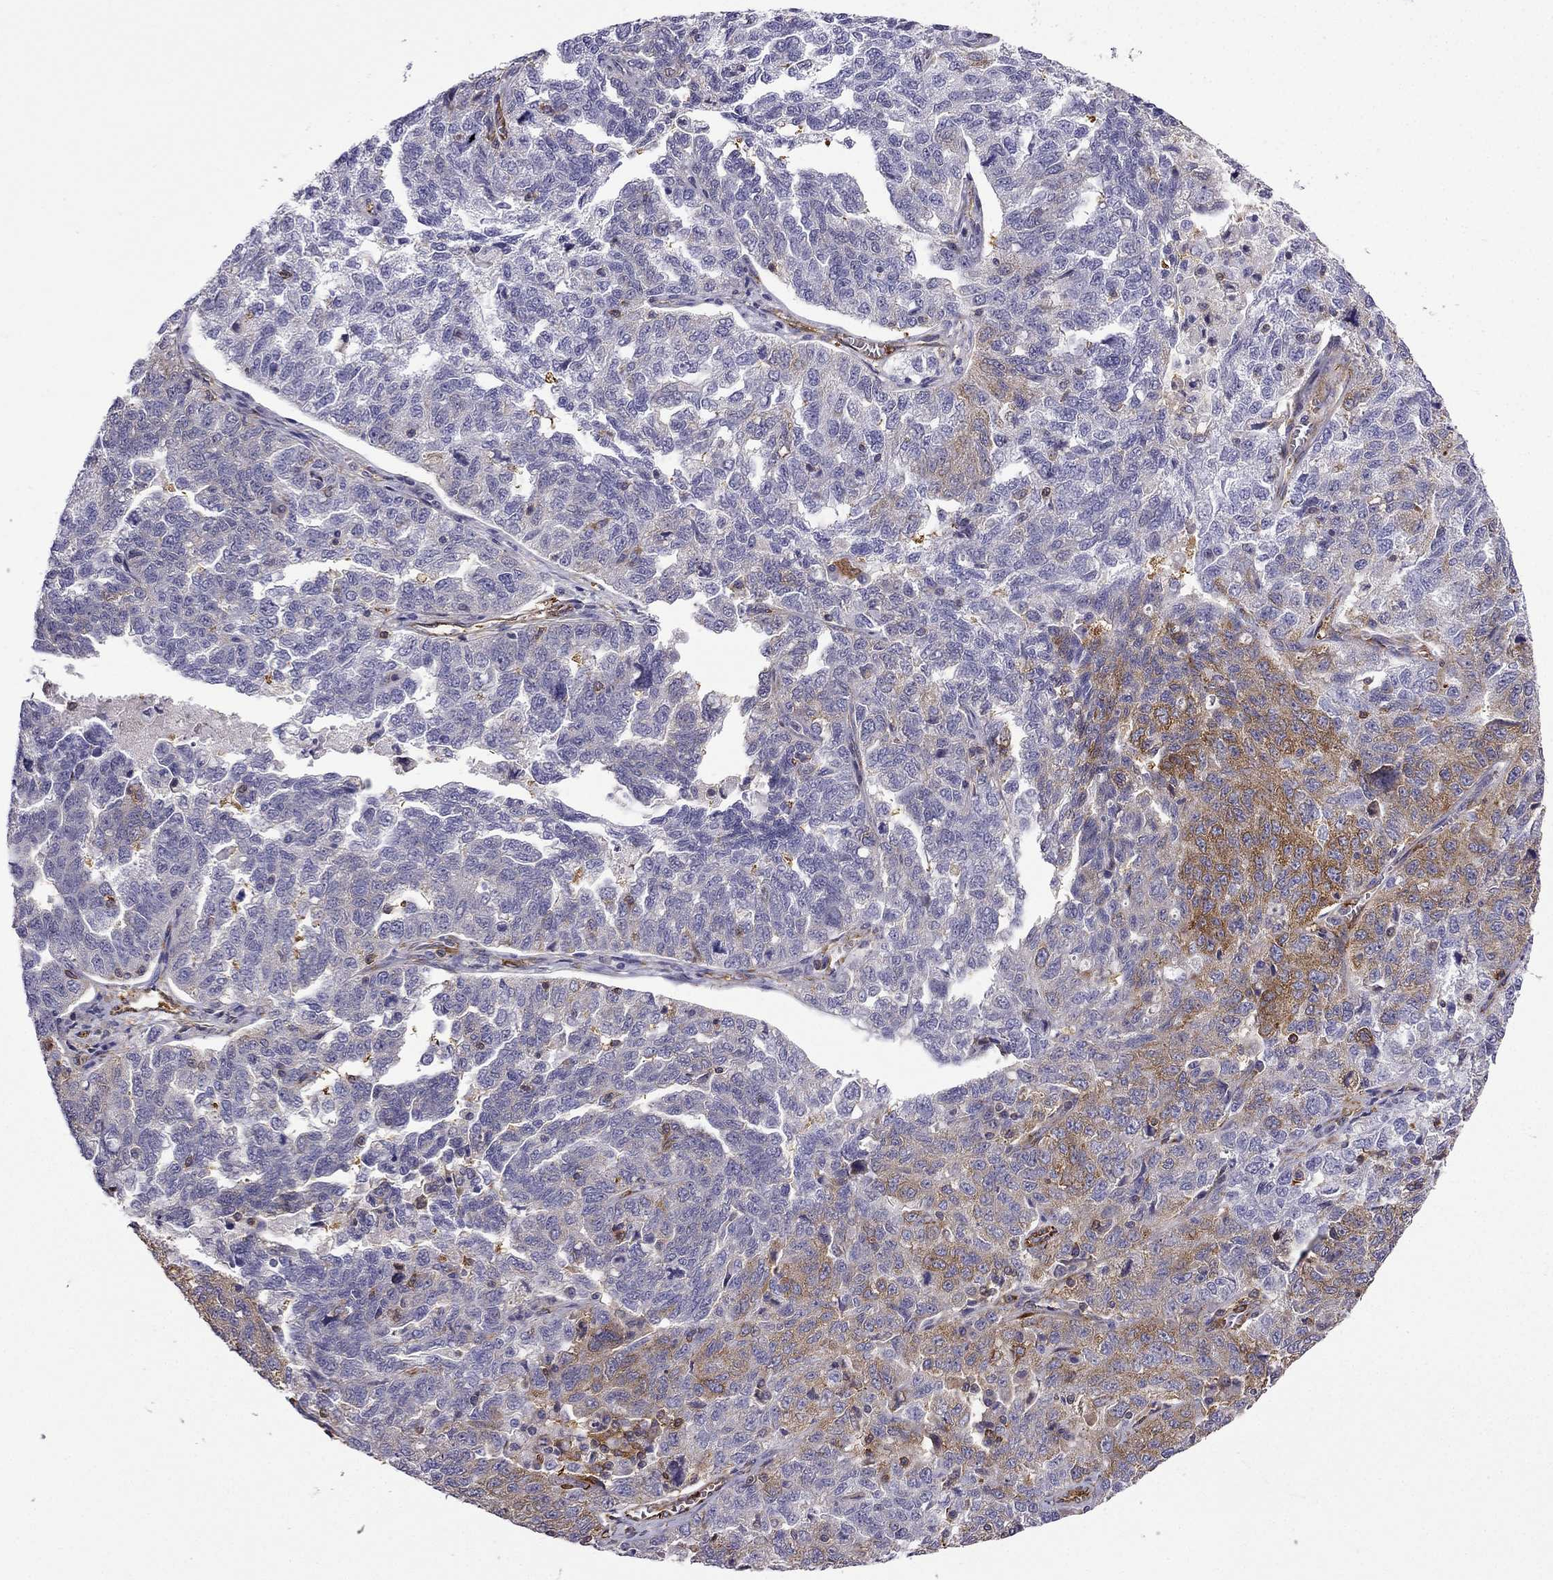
{"staining": {"intensity": "moderate", "quantity": "<25%", "location": "cytoplasmic/membranous"}, "tissue": "ovarian cancer", "cell_type": "Tumor cells", "image_type": "cancer", "snomed": [{"axis": "morphology", "description": "Cystadenocarcinoma, serous, NOS"}, {"axis": "topography", "description": "Ovary"}], "caption": "About <25% of tumor cells in human ovarian cancer show moderate cytoplasmic/membranous protein positivity as visualized by brown immunohistochemical staining.", "gene": "MAP4", "patient": {"sex": "female", "age": 71}}